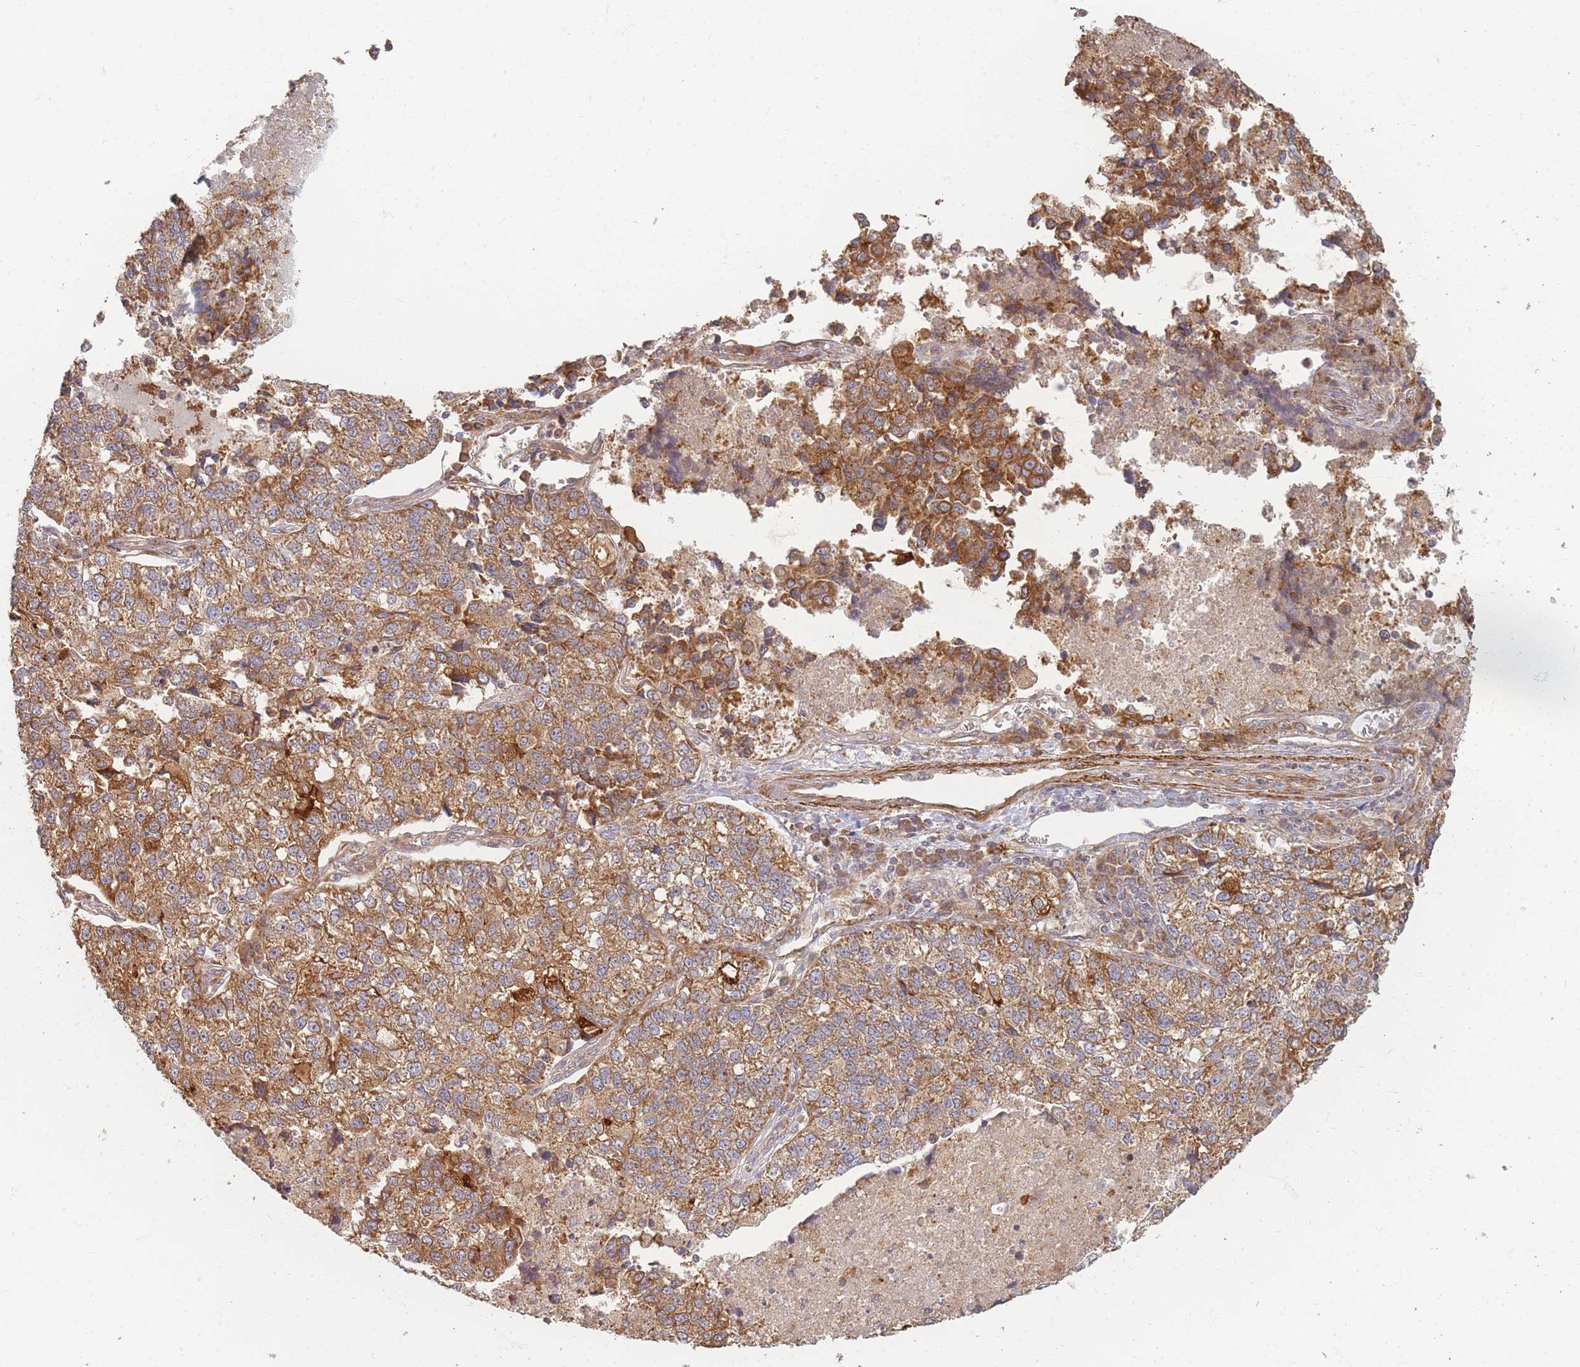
{"staining": {"intensity": "moderate", "quantity": ">75%", "location": "cytoplasmic/membranous"}, "tissue": "lung cancer", "cell_type": "Tumor cells", "image_type": "cancer", "snomed": [{"axis": "morphology", "description": "Adenocarcinoma, NOS"}, {"axis": "topography", "description": "Lung"}], "caption": "DAB (3,3'-diaminobenzidine) immunohistochemical staining of human lung adenocarcinoma displays moderate cytoplasmic/membranous protein positivity in about >75% of tumor cells.", "gene": "MRPS6", "patient": {"sex": "male", "age": 49}}